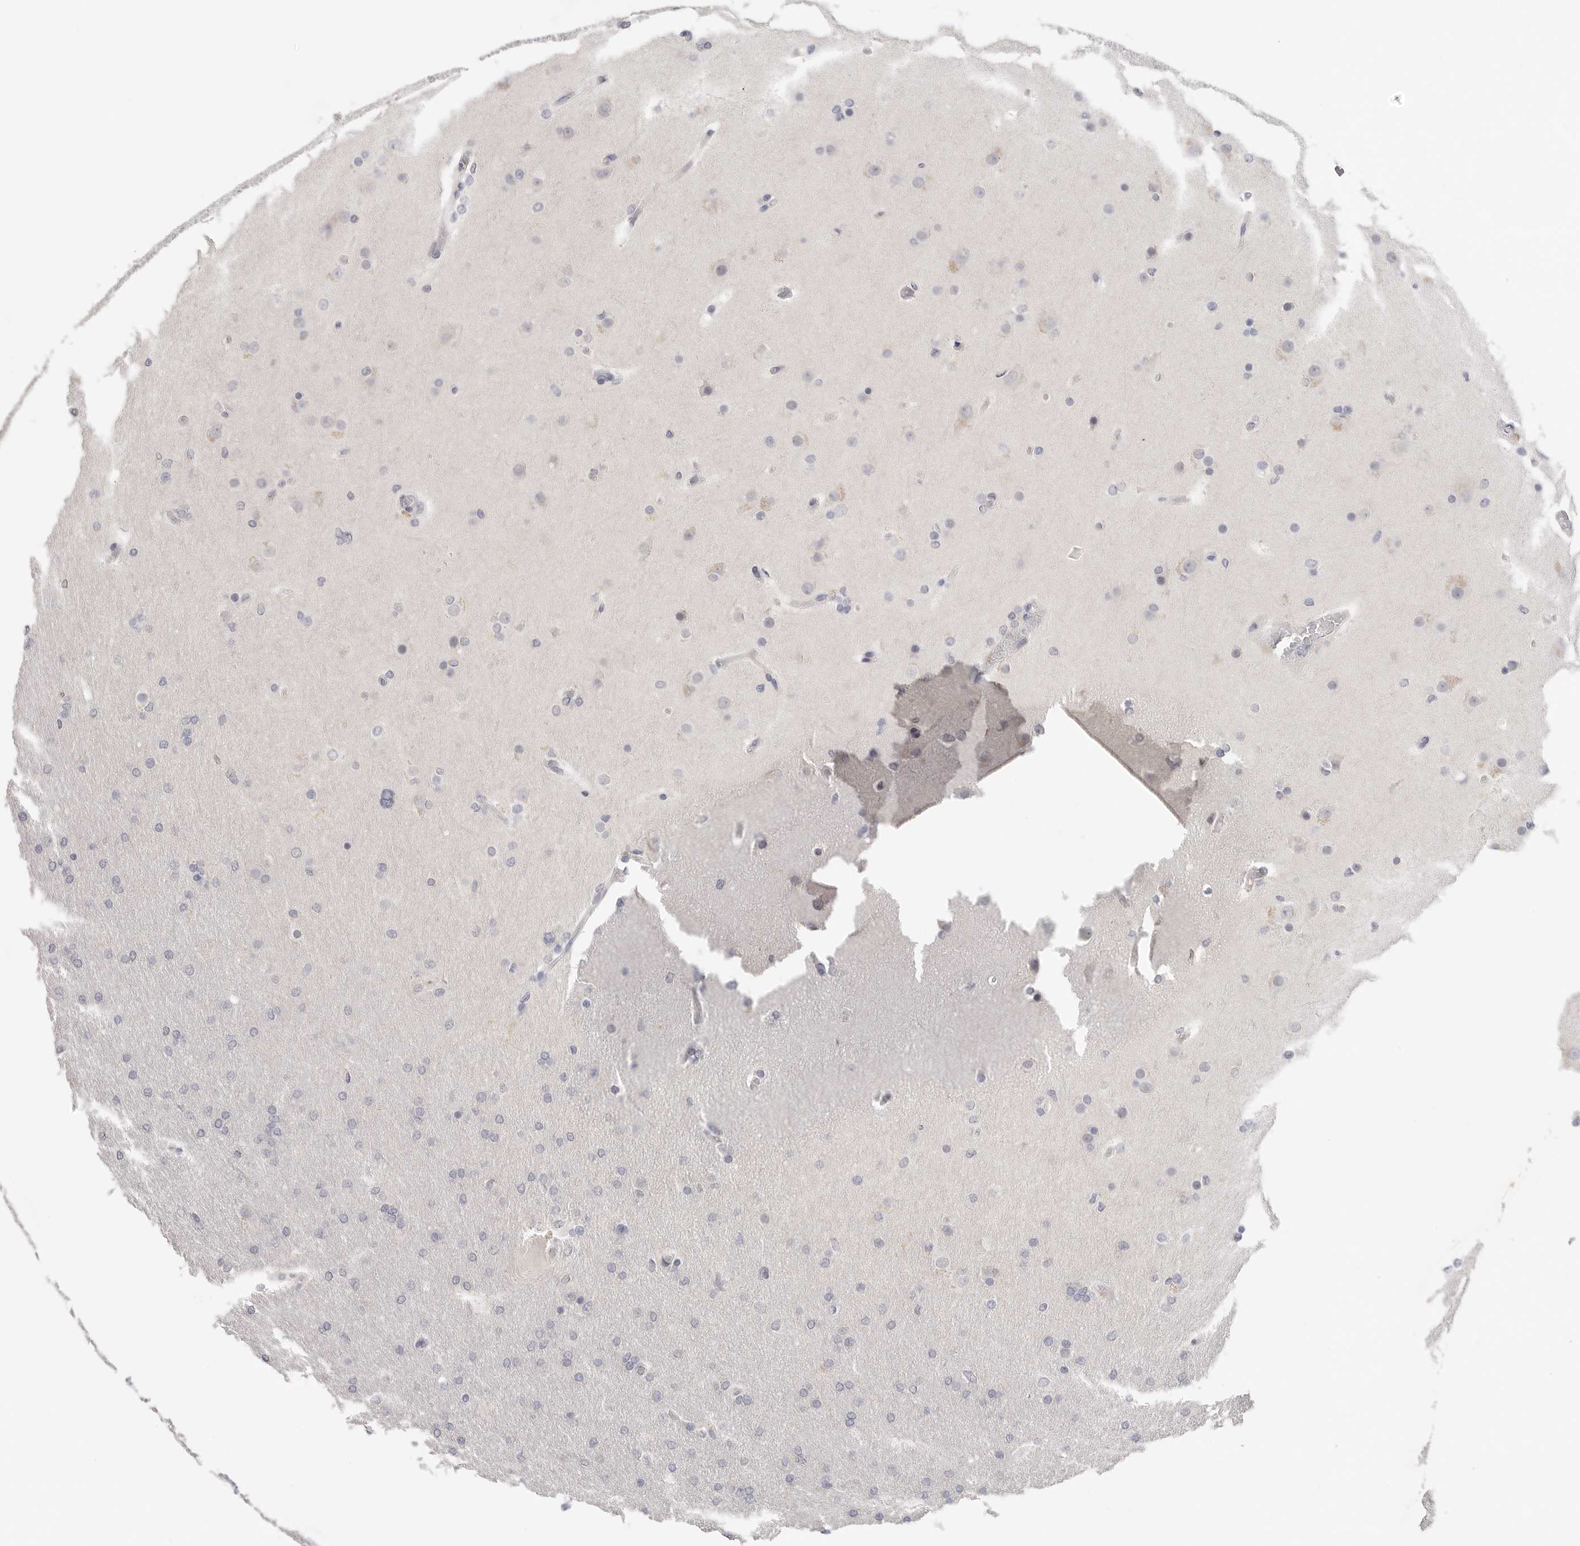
{"staining": {"intensity": "negative", "quantity": "none", "location": "none"}, "tissue": "glioma", "cell_type": "Tumor cells", "image_type": "cancer", "snomed": [{"axis": "morphology", "description": "Glioma, malignant, High grade"}, {"axis": "topography", "description": "Cerebral cortex"}], "caption": "A histopathology image of human malignant glioma (high-grade) is negative for staining in tumor cells.", "gene": "FBN2", "patient": {"sex": "female", "age": 36}}